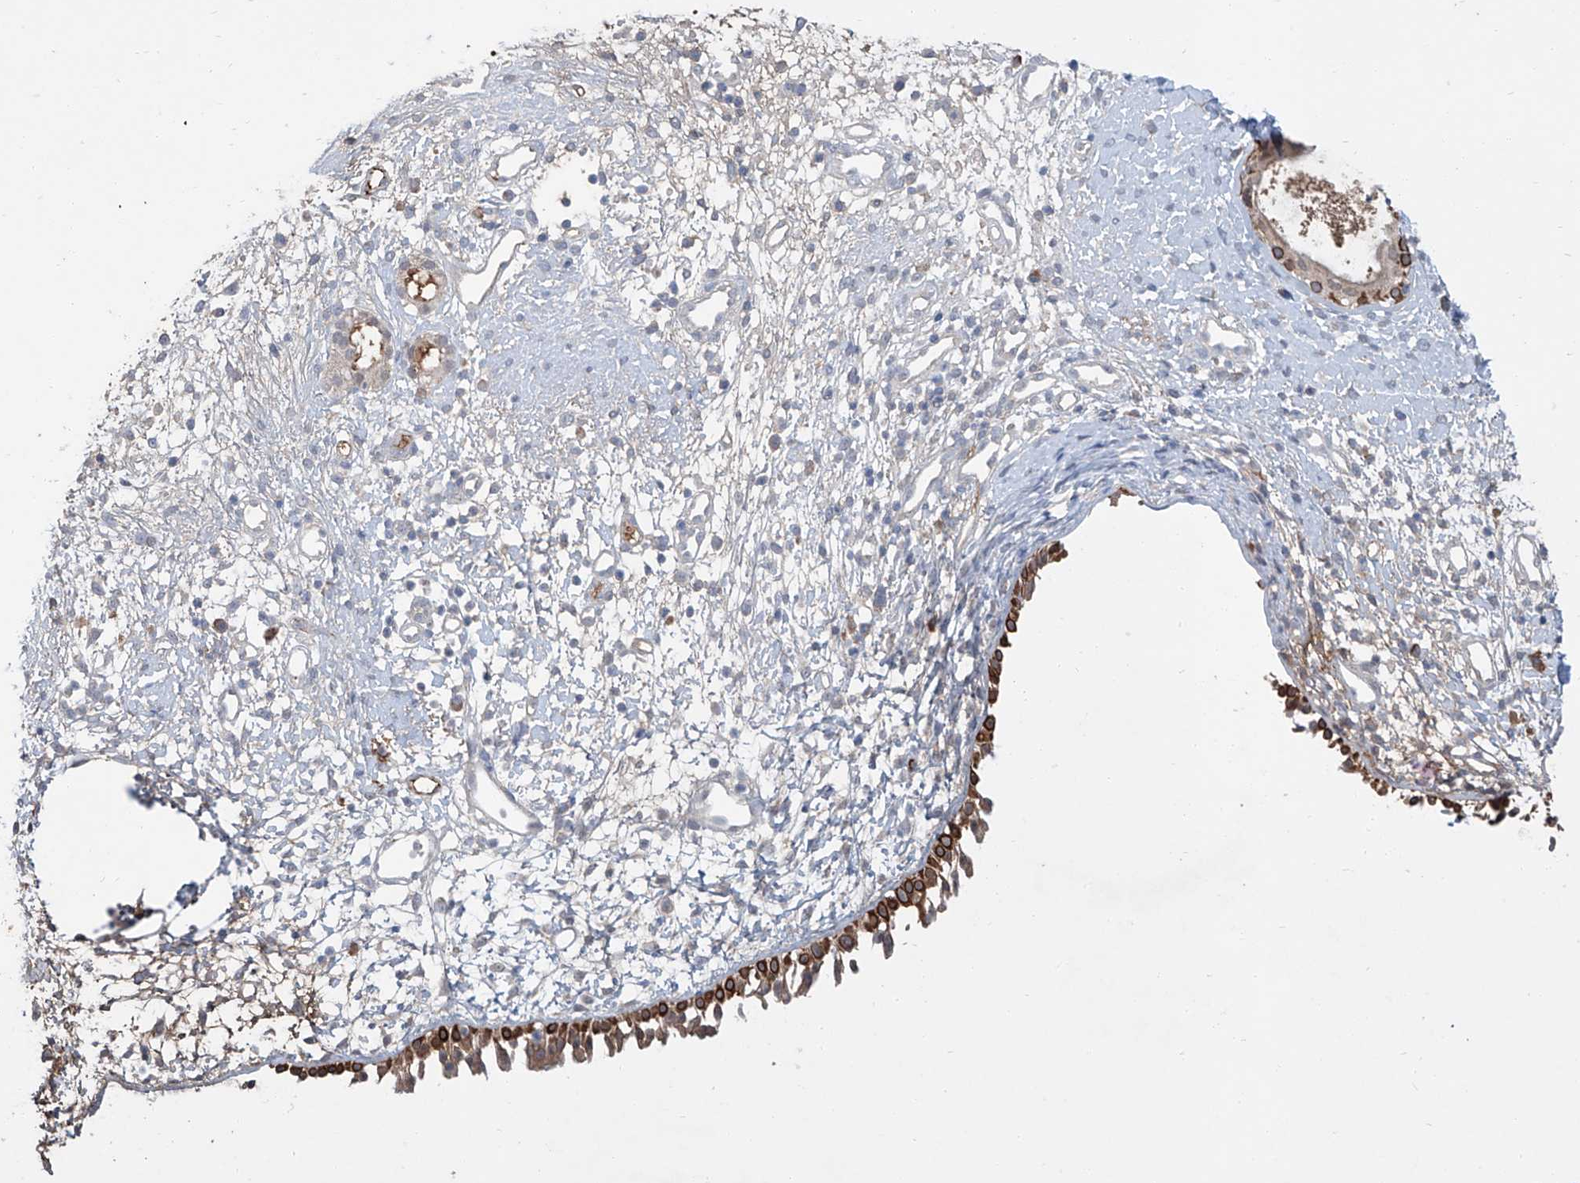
{"staining": {"intensity": "moderate", "quantity": ">75%", "location": "cytoplasmic/membranous"}, "tissue": "nasopharynx", "cell_type": "Respiratory epithelial cells", "image_type": "normal", "snomed": [{"axis": "morphology", "description": "Normal tissue, NOS"}, {"axis": "topography", "description": "Nasopharynx"}], "caption": "A high-resolution histopathology image shows immunohistochemistry (IHC) staining of normal nasopharynx, which demonstrates moderate cytoplasmic/membranous expression in approximately >75% of respiratory epithelial cells. Using DAB (brown) and hematoxylin (blue) stains, captured at high magnification using brightfield microscopy.", "gene": "SIX4", "patient": {"sex": "male", "age": 22}}